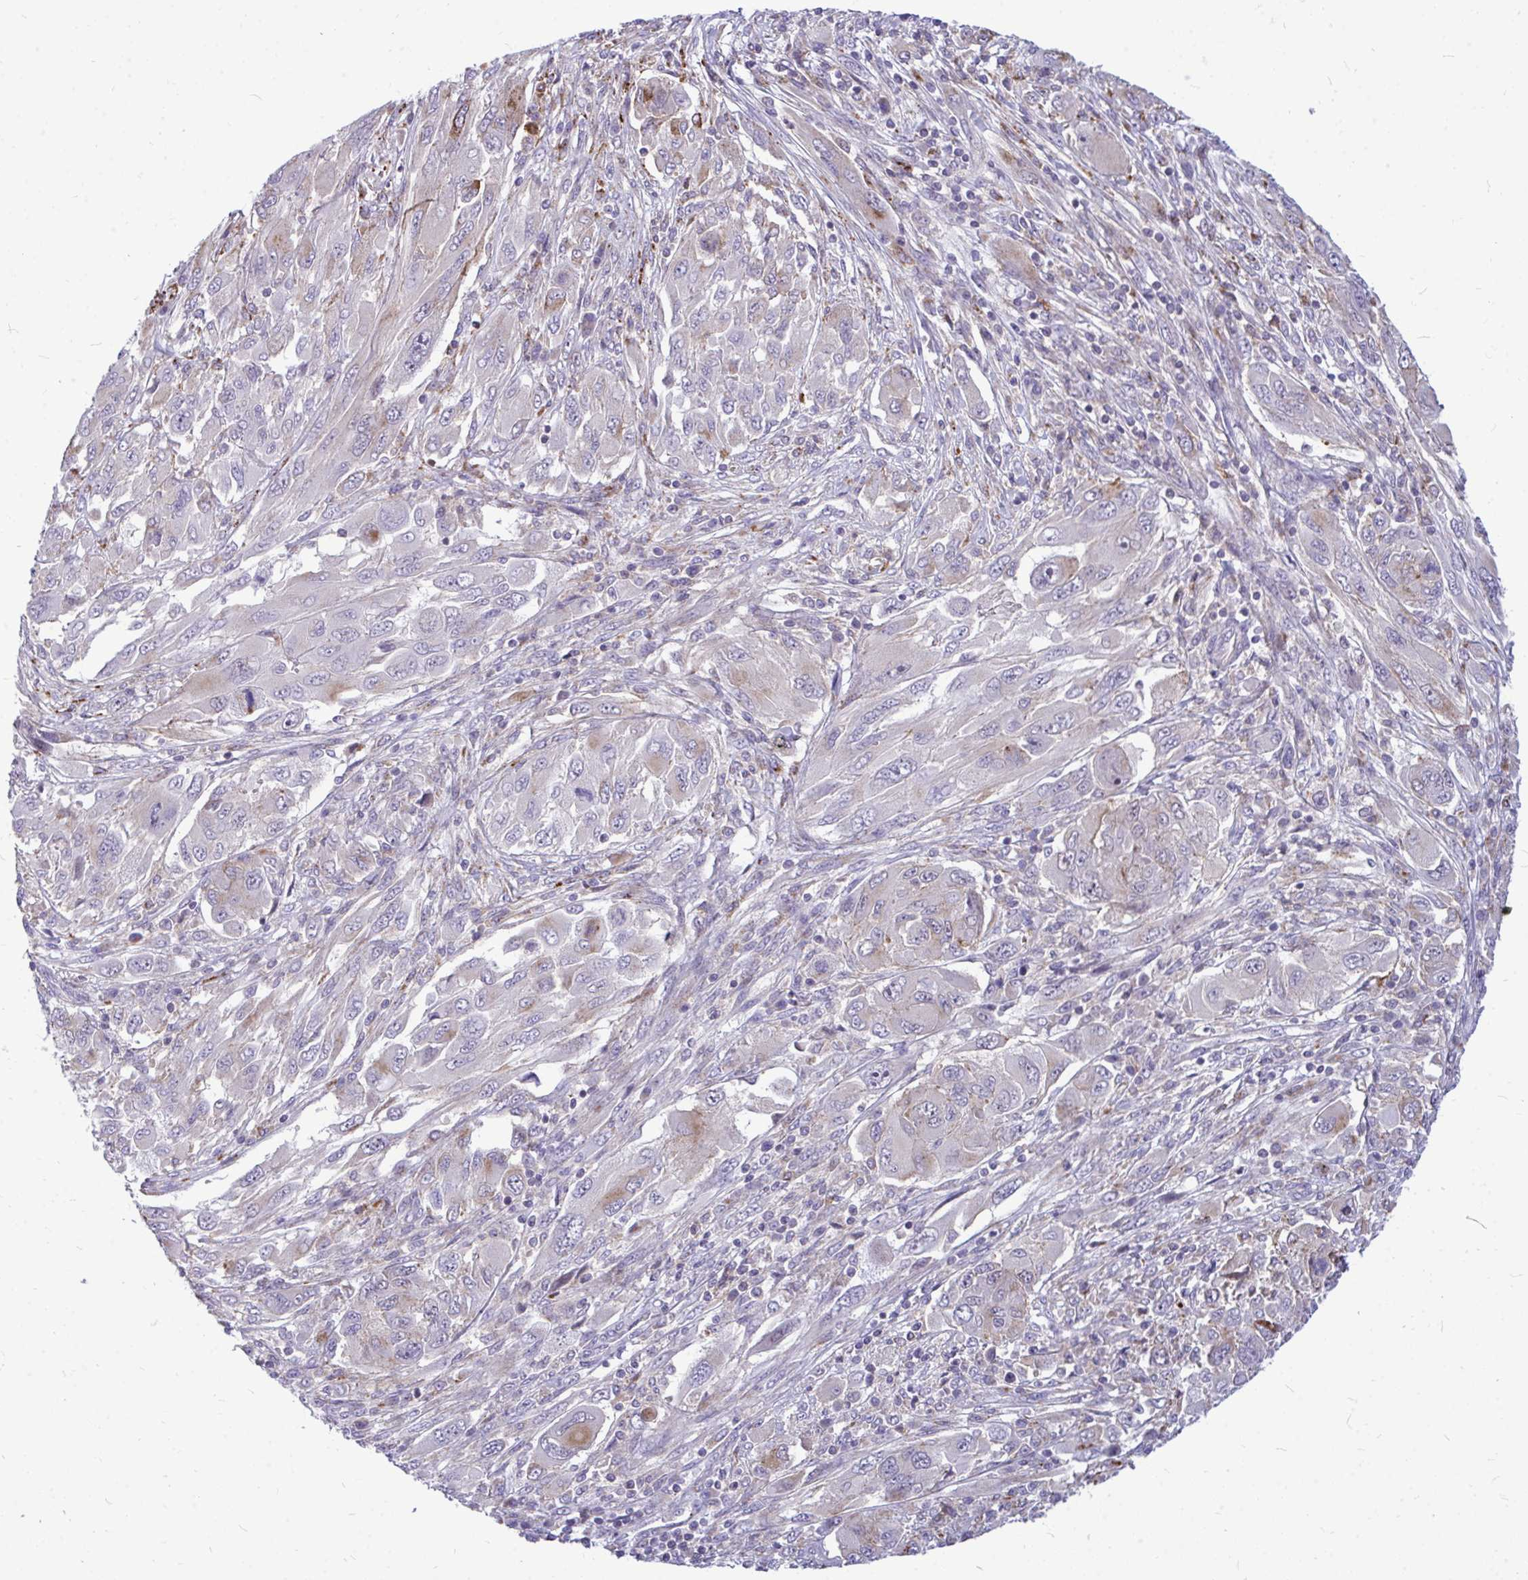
{"staining": {"intensity": "weak", "quantity": "<25%", "location": "cytoplasmic/membranous"}, "tissue": "melanoma", "cell_type": "Tumor cells", "image_type": "cancer", "snomed": [{"axis": "morphology", "description": "Malignant melanoma, NOS"}, {"axis": "topography", "description": "Skin"}], "caption": "Tumor cells show no significant positivity in malignant melanoma.", "gene": "ZSCAN25", "patient": {"sex": "female", "age": 91}}